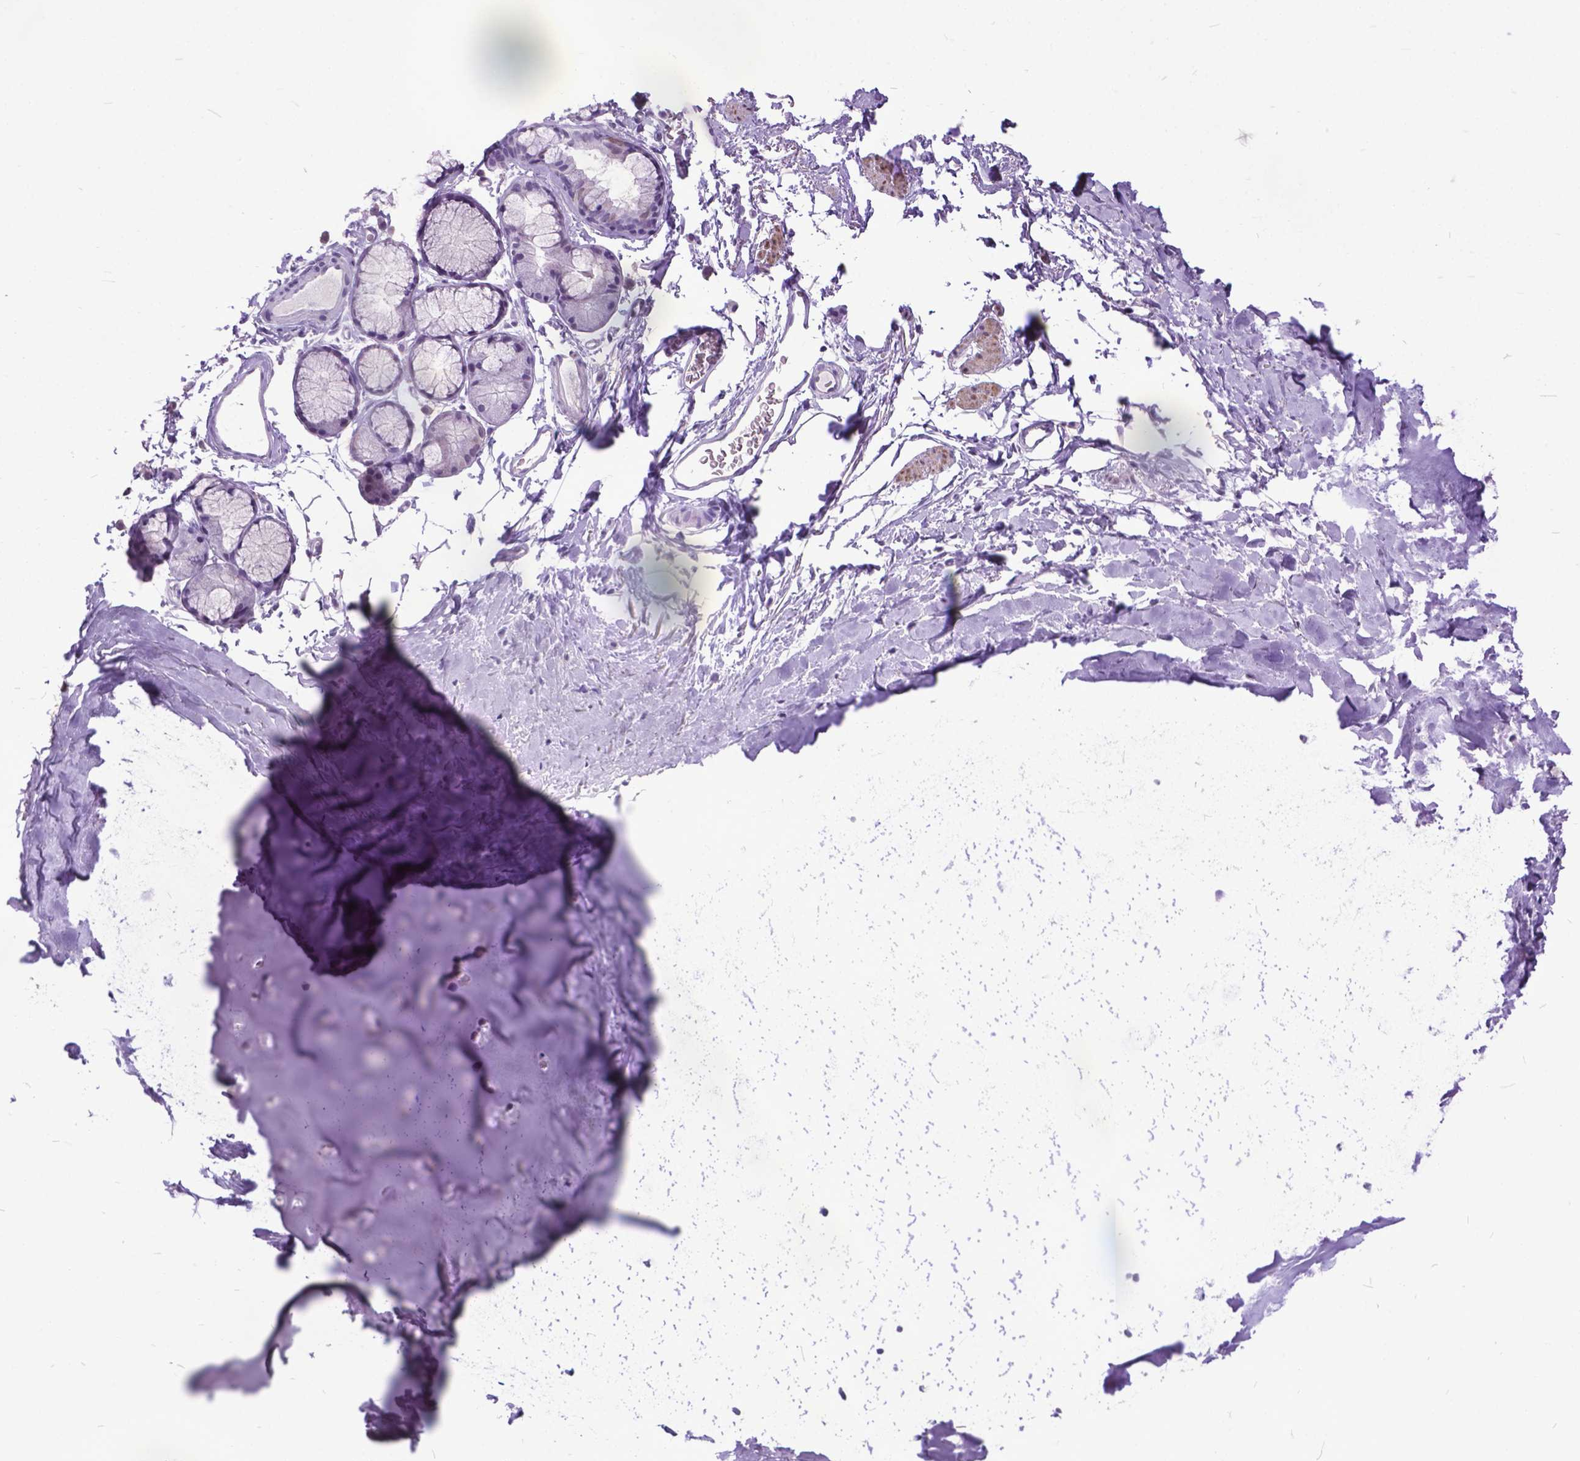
{"staining": {"intensity": "negative", "quantity": "none", "location": "none"}, "tissue": "adipose tissue", "cell_type": "Adipocytes", "image_type": "normal", "snomed": [{"axis": "morphology", "description": "Normal tissue, NOS"}, {"axis": "topography", "description": "Cartilage tissue"}, {"axis": "topography", "description": "Bronchus"}], "caption": "Adipose tissue stained for a protein using IHC shows no expression adipocytes.", "gene": "MARCHF10", "patient": {"sex": "female", "age": 79}}